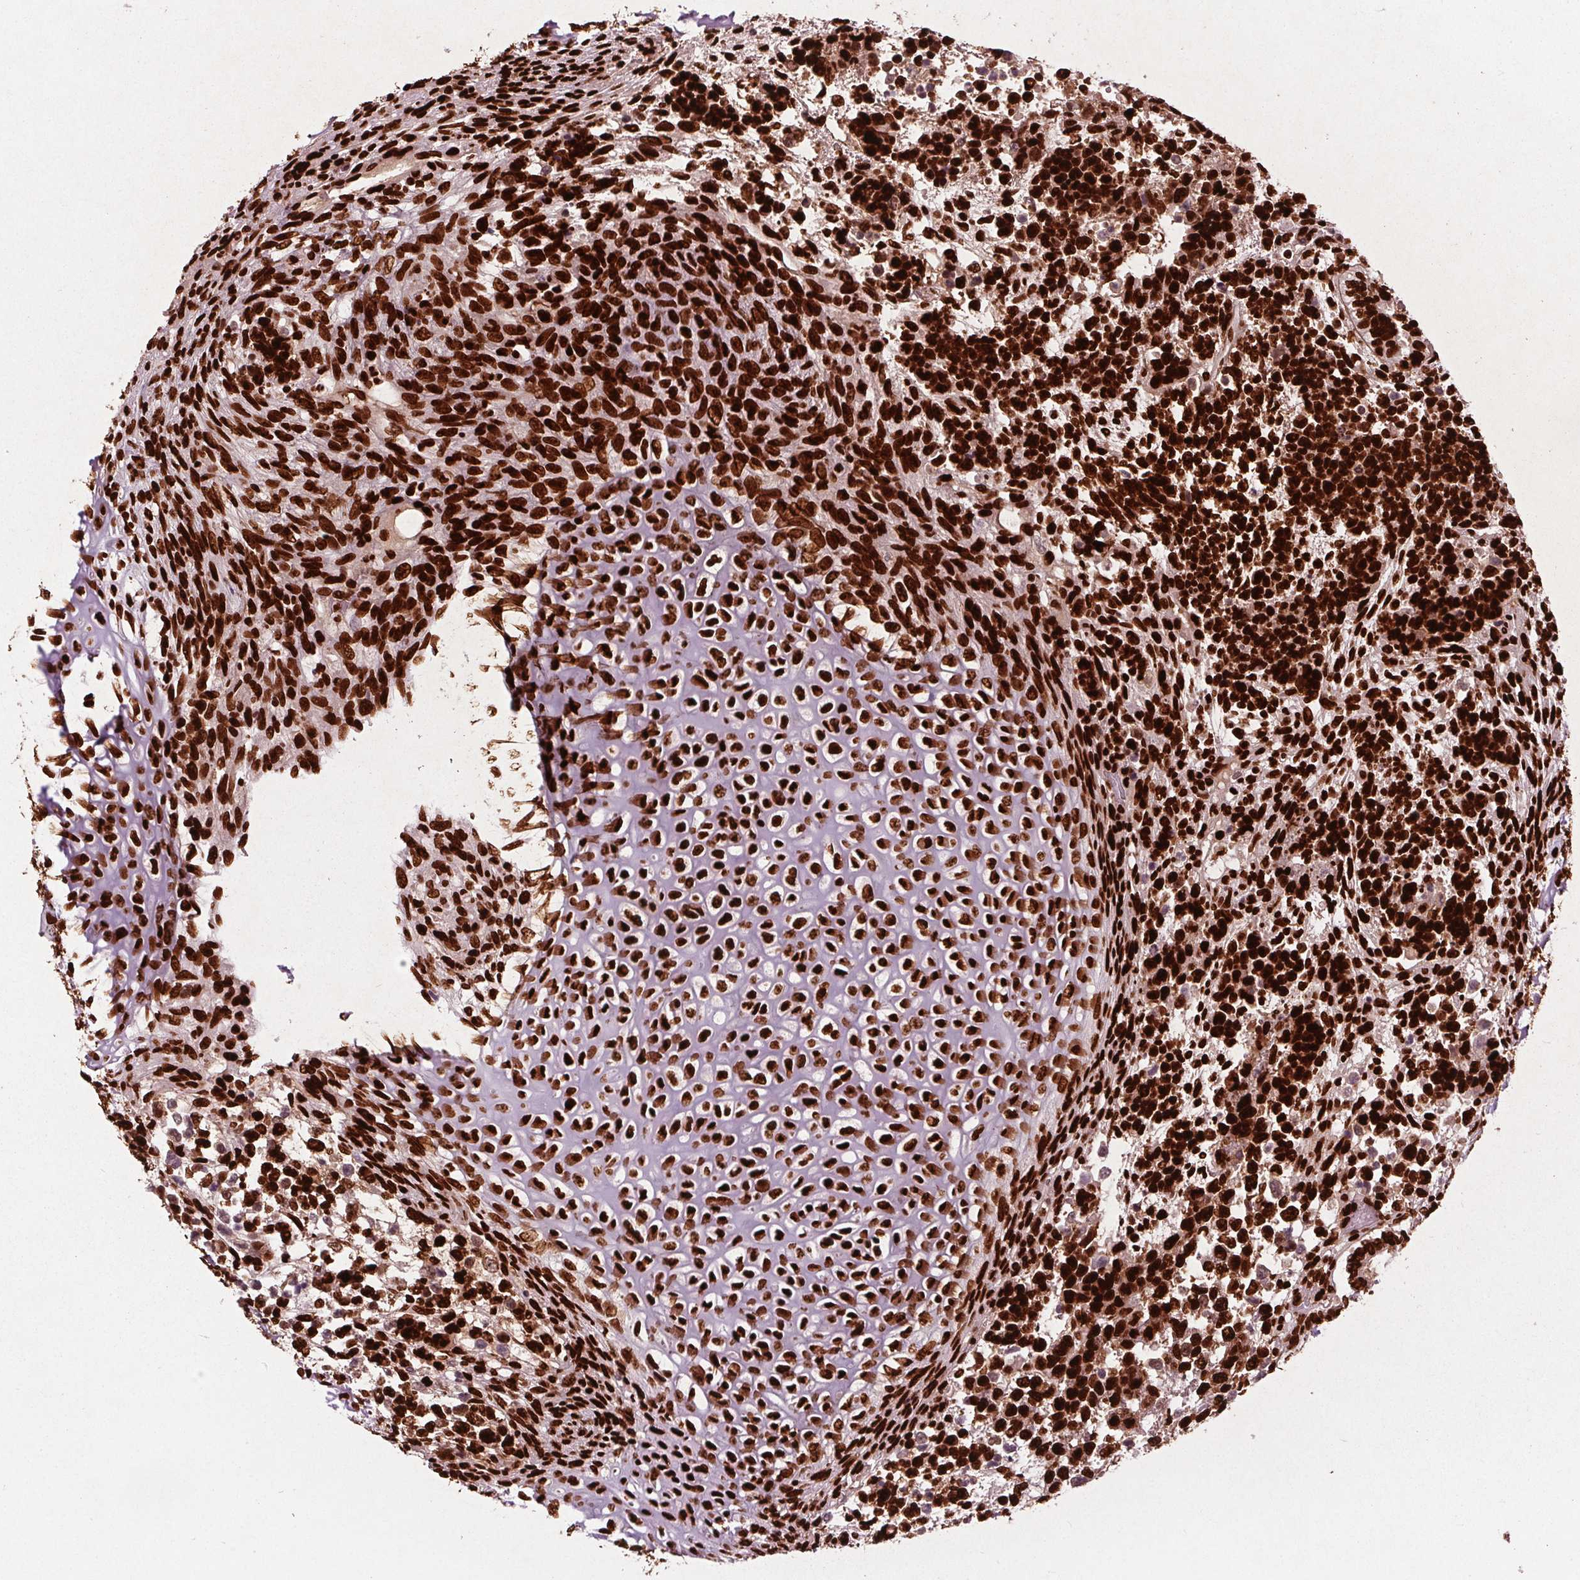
{"staining": {"intensity": "strong", "quantity": ">75%", "location": "nuclear"}, "tissue": "testis cancer", "cell_type": "Tumor cells", "image_type": "cancer", "snomed": [{"axis": "morphology", "description": "Carcinoma, Embryonal, NOS"}, {"axis": "topography", "description": "Testis"}], "caption": "Testis cancer stained for a protein (brown) shows strong nuclear positive staining in about >75% of tumor cells.", "gene": "BRD4", "patient": {"sex": "male", "age": 23}}